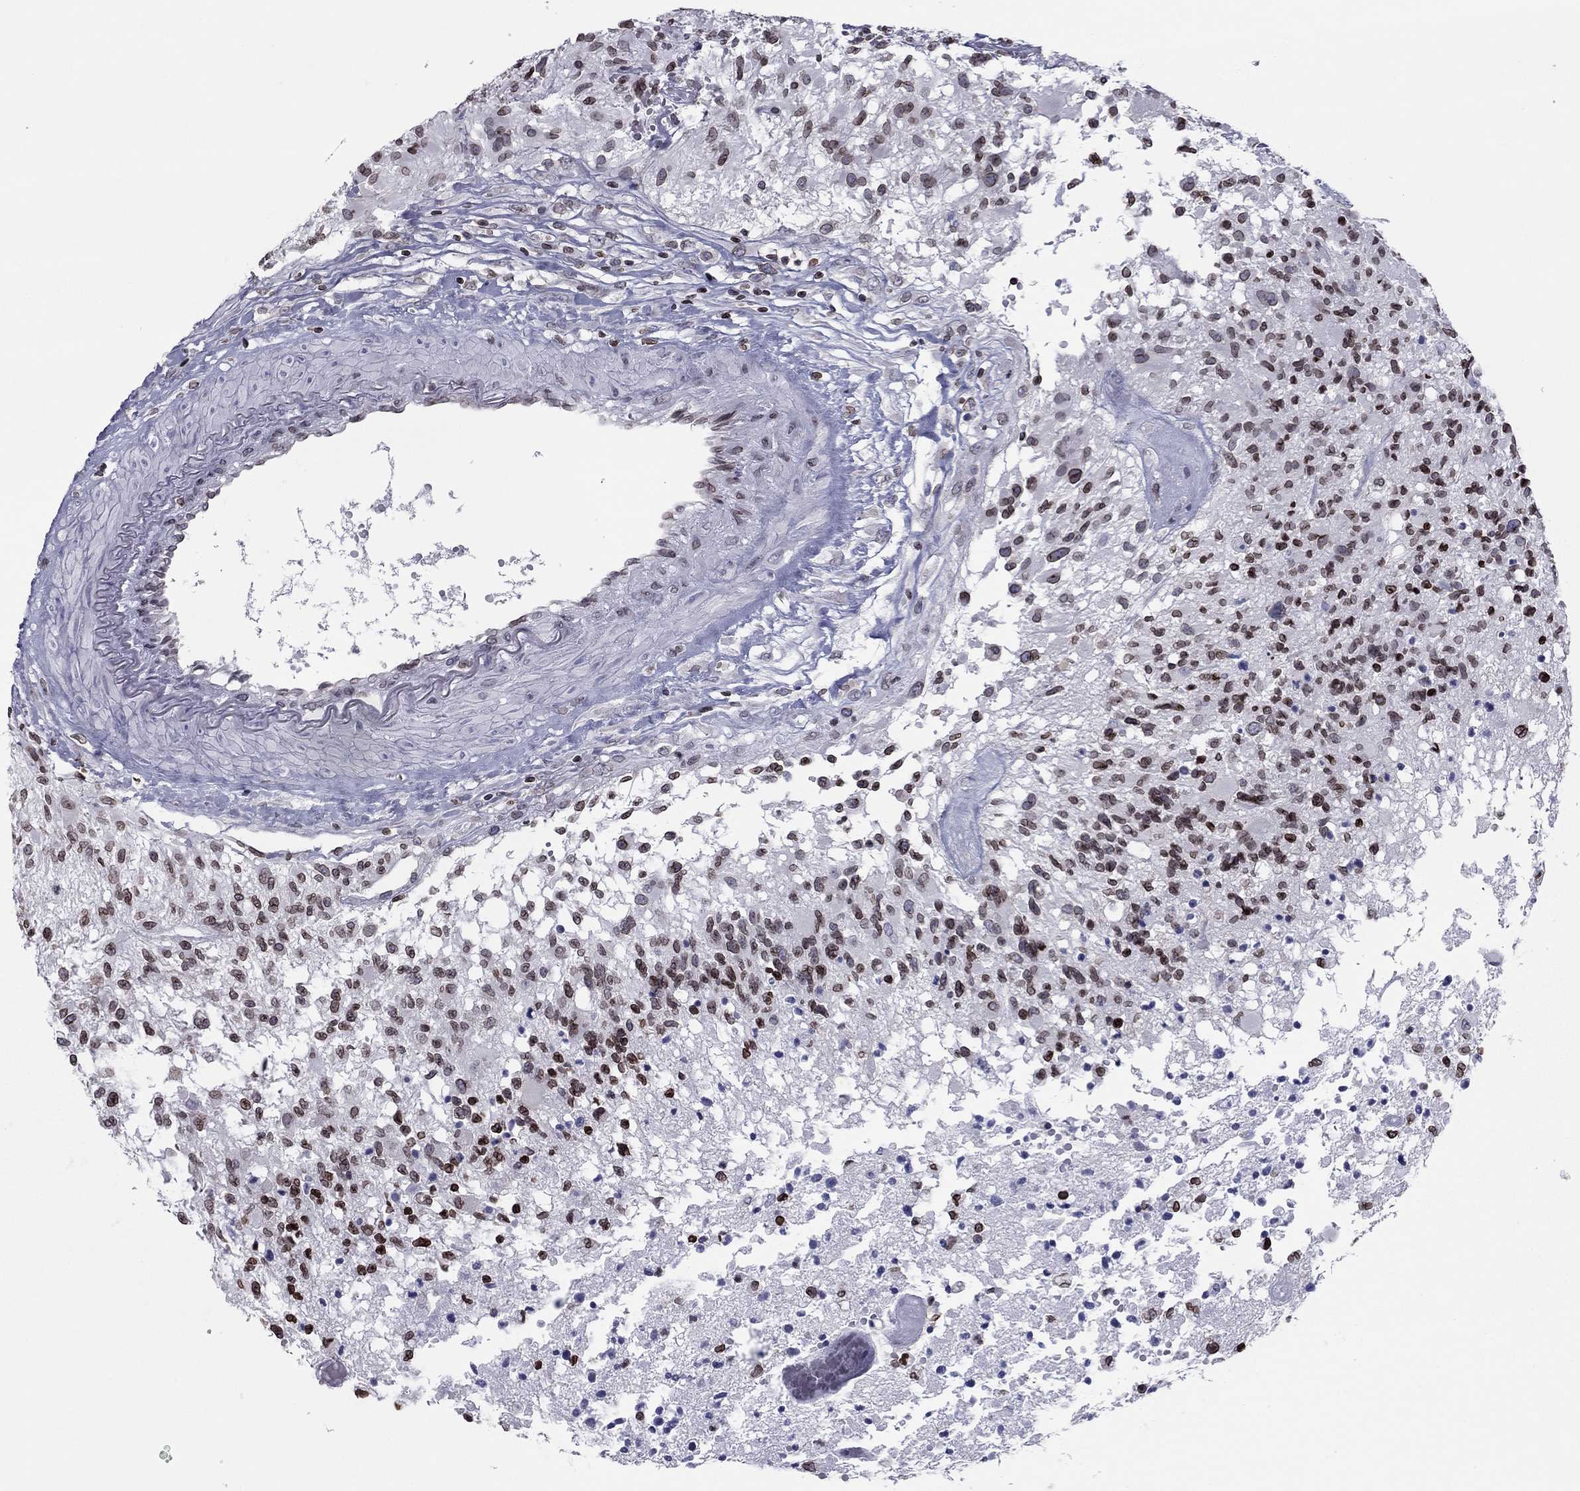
{"staining": {"intensity": "weak", "quantity": ">75%", "location": "cytoplasmic/membranous,nuclear"}, "tissue": "glioma", "cell_type": "Tumor cells", "image_type": "cancer", "snomed": [{"axis": "morphology", "description": "Glioma, malignant, High grade"}, {"axis": "topography", "description": "Brain"}], "caption": "High-power microscopy captured an immunohistochemistry micrograph of glioma, revealing weak cytoplasmic/membranous and nuclear positivity in about >75% of tumor cells.", "gene": "ESPL1", "patient": {"sex": "female", "age": 63}}